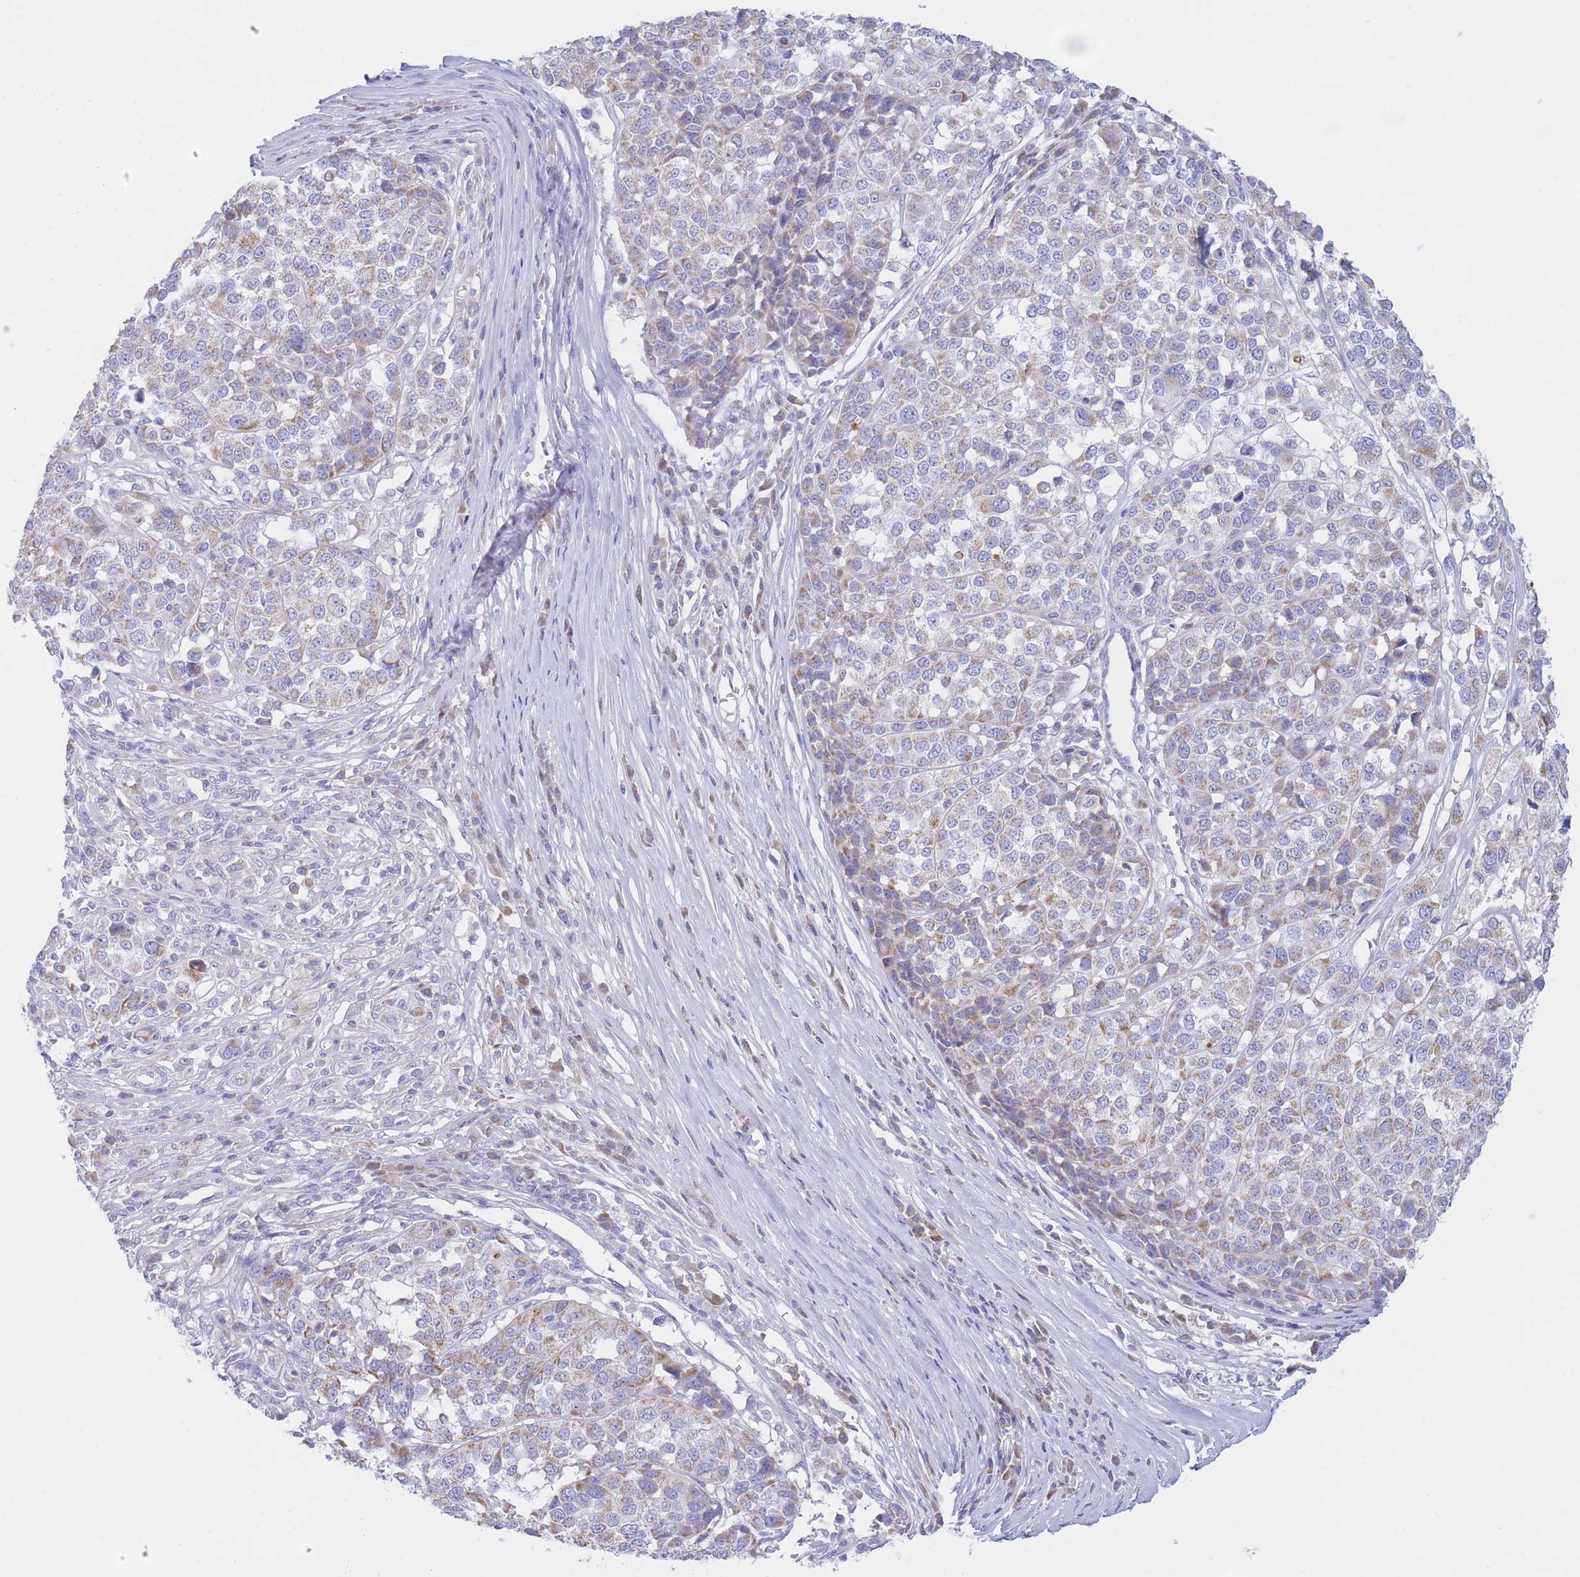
{"staining": {"intensity": "weak", "quantity": "25%-75%", "location": "cytoplasmic/membranous"}, "tissue": "melanoma", "cell_type": "Tumor cells", "image_type": "cancer", "snomed": [{"axis": "morphology", "description": "Malignant melanoma, Metastatic site"}, {"axis": "topography", "description": "Lymph node"}], "caption": "Protein analysis of melanoma tissue displays weak cytoplasmic/membranous positivity in approximately 25%-75% of tumor cells.", "gene": "NANP", "patient": {"sex": "male", "age": 44}}